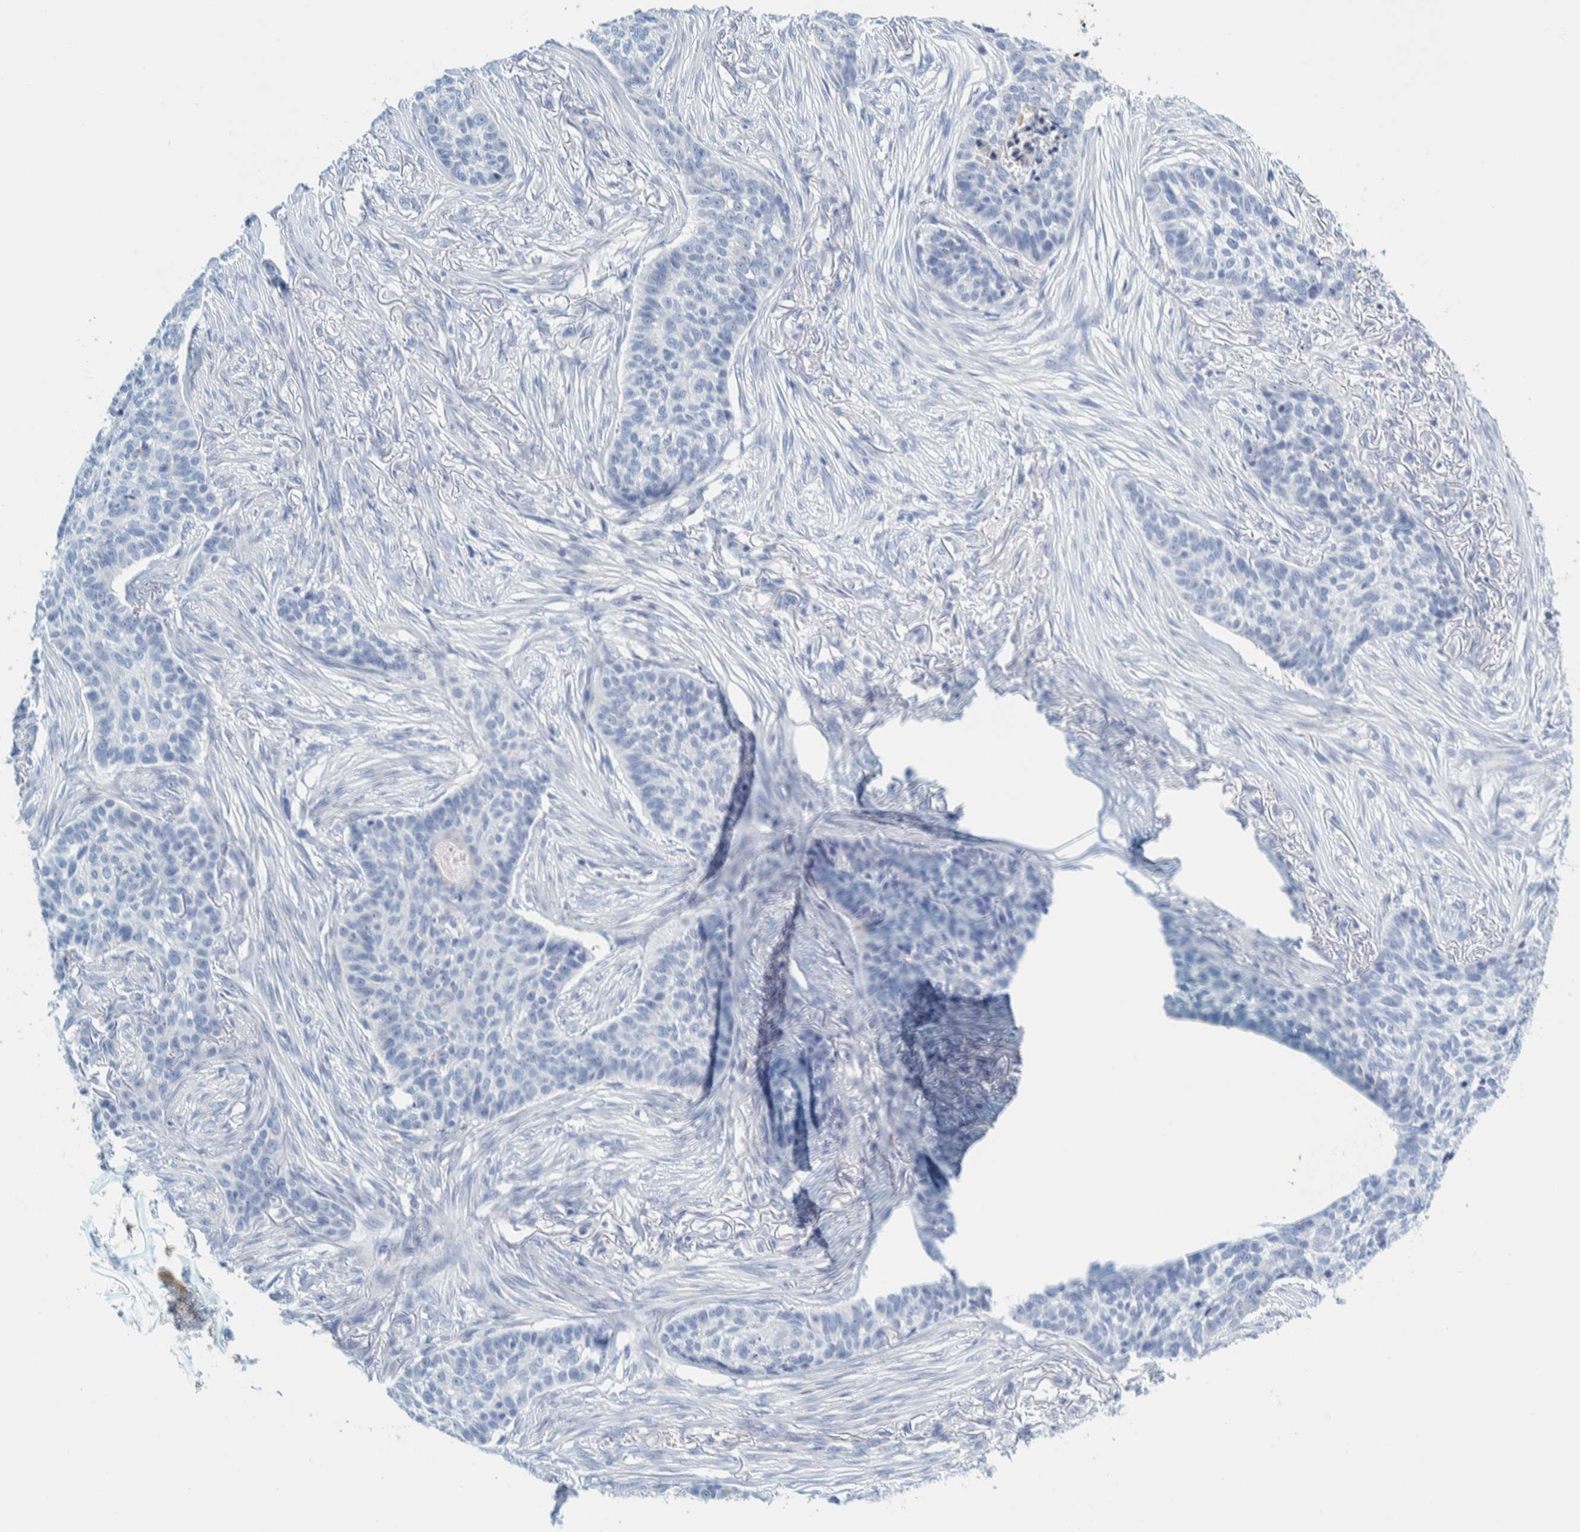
{"staining": {"intensity": "negative", "quantity": "none", "location": "none"}, "tissue": "skin cancer", "cell_type": "Tumor cells", "image_type": "cancer", "snomed": [{"axis": "morphology", "description": "Basal cell carcinoma"}, {"axis": "topography", "description": "Skin"}], "caption": "Tumor cells show no significant expression in skin cancer. (Stains: DAB immunohistochemistry with hematoxylin counter stain, Microscopy: brightfield microscopy at high magnification).", "gene": "MOG", "patient": {"sex": "male", "age": 85}}